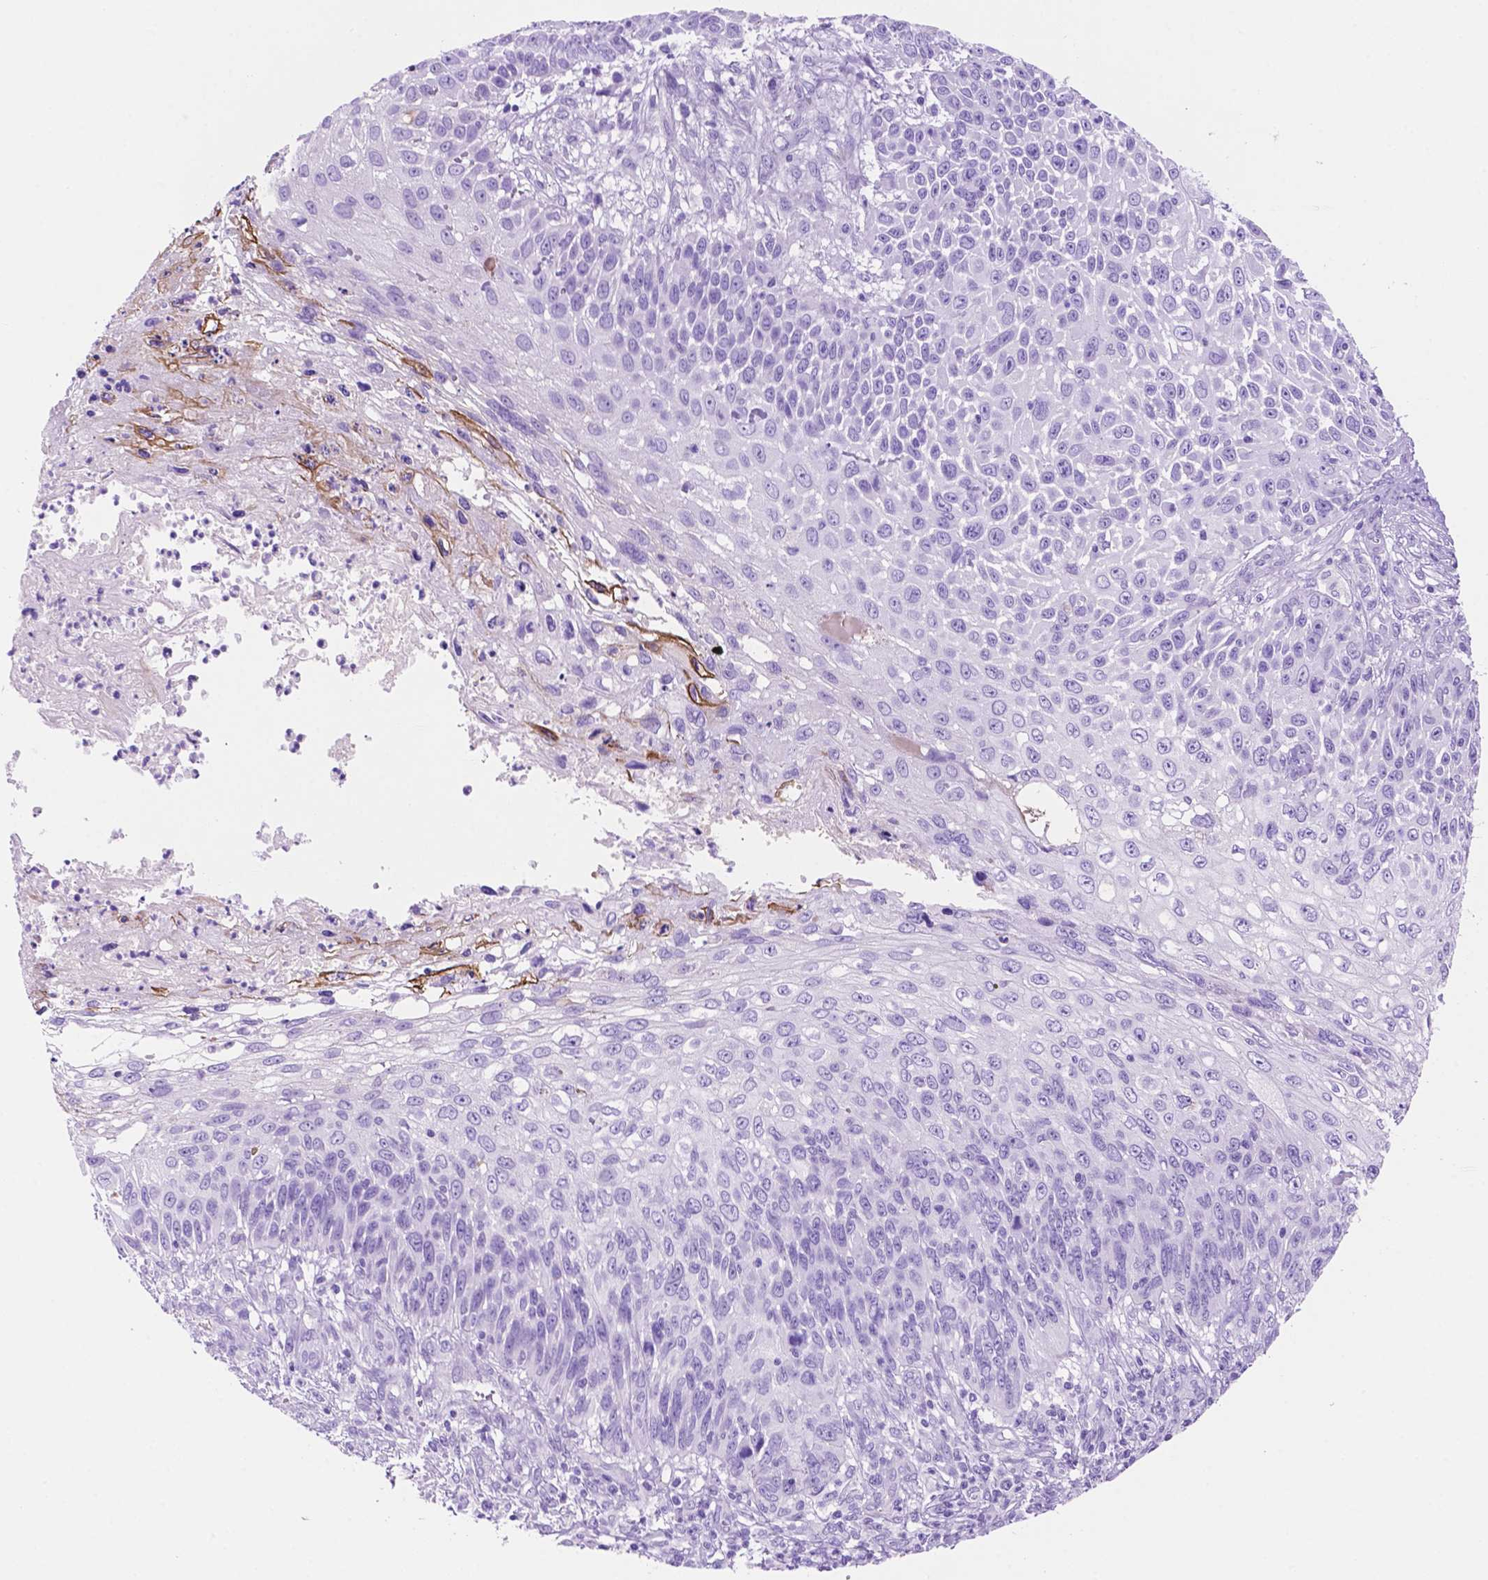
{"staining": {"intensity": "negative", "quantity": "none", "location": "none"}, "tissue": "skin cancer", "cell_type": "Tumor cells", "image_type": "cancer", "snomed": [{"axis": "morphology", "description": "Squamous cell carcinoma, NOS"}, {"axis": "topography", "description": "Skin"}], "caption": "Micrograph shows no protein positivity in tumor cells of skin squamous cell carcinoma tissue.", "gene": "FOXB2", "patient": {"sex": "male", "age": 92}}